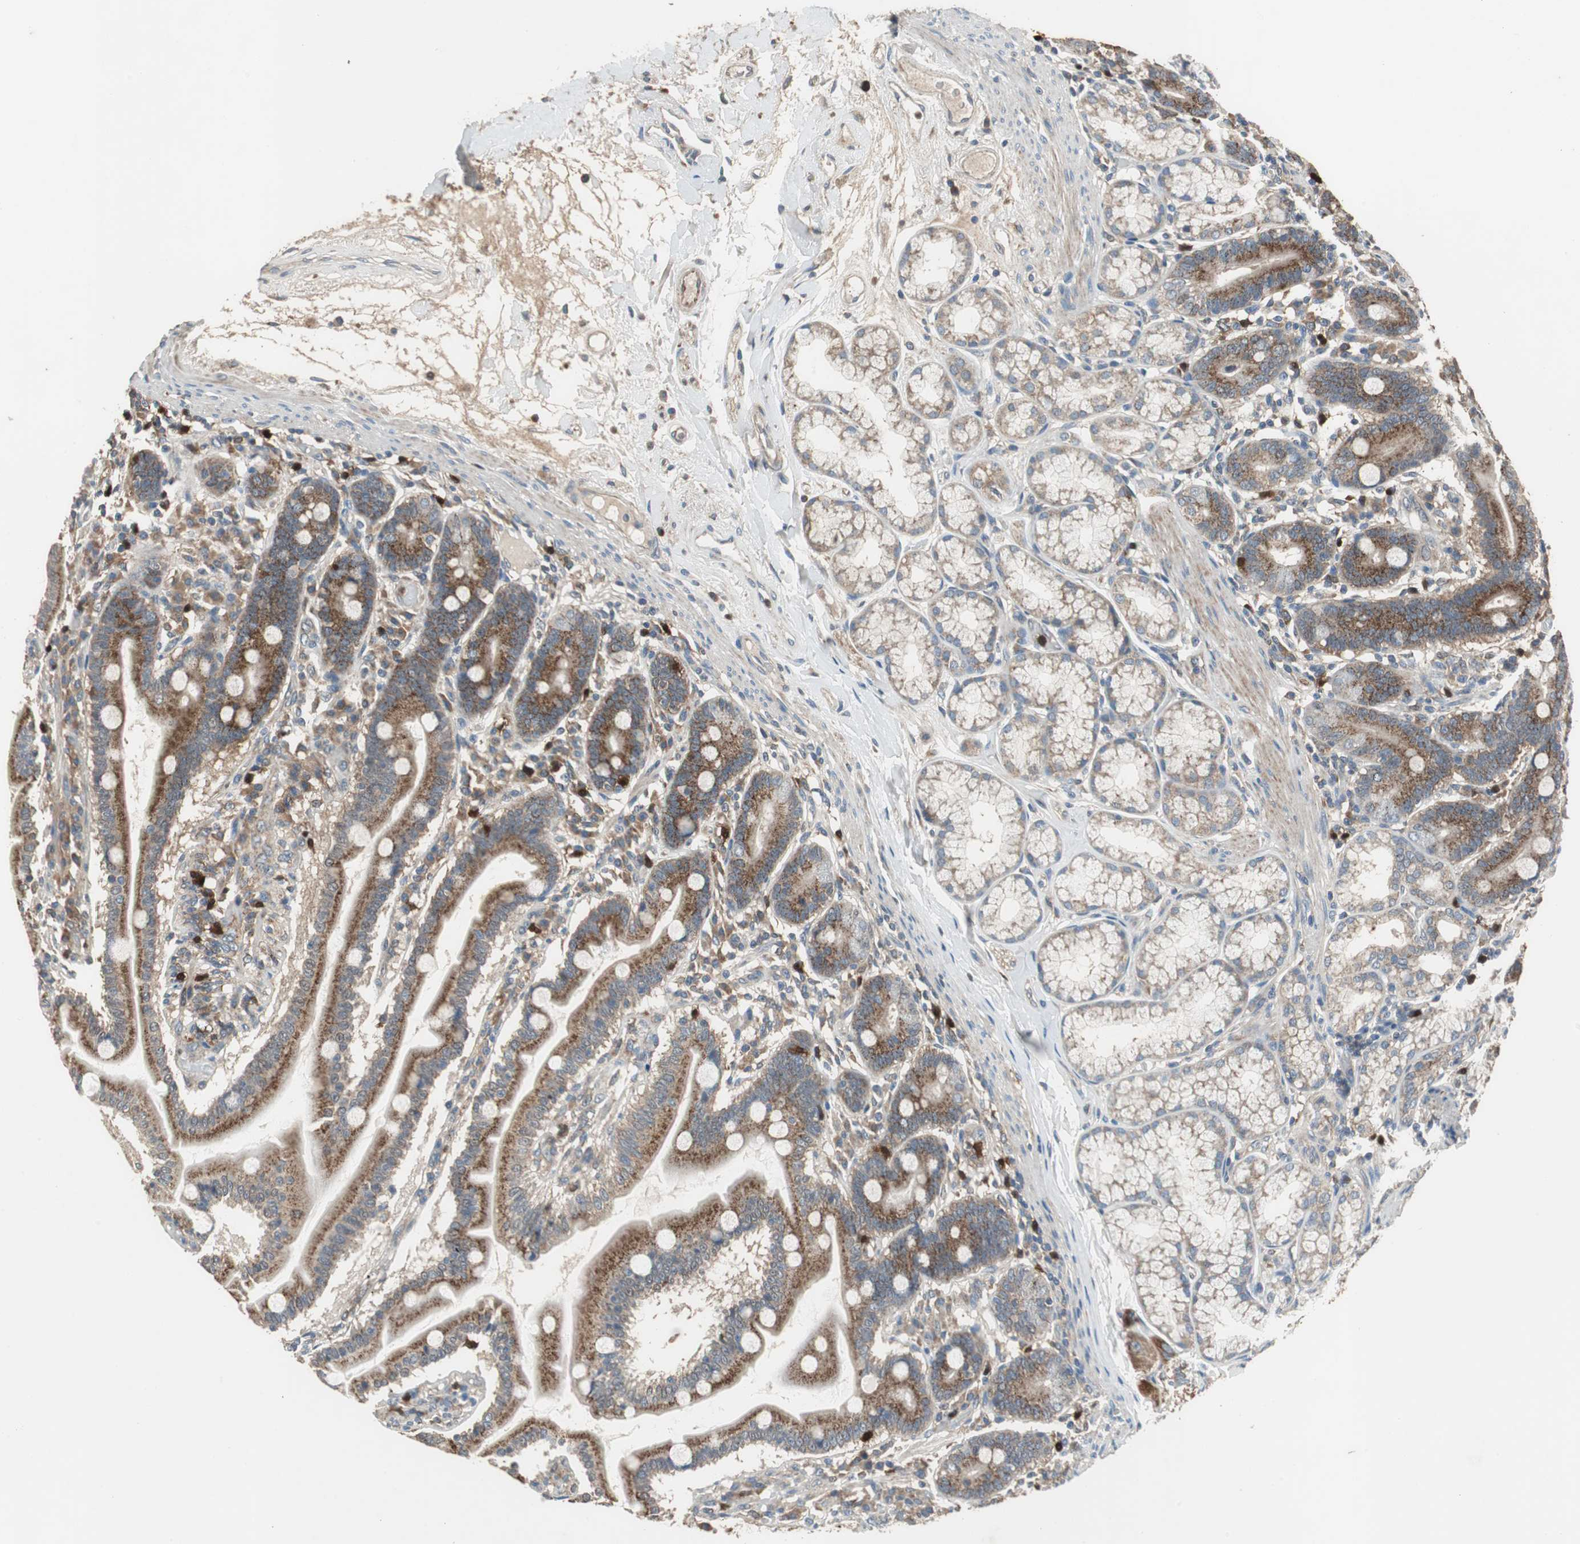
{"staining": {"intensity": "strong", "quantity": ">75%", "location": "cytoplasmic/membranous"}, "tissue": "duodenum", "cell_type": "Glandular cells", "image_type": "normal", "snomed": [{"axis": "morphology", "description": "Normal tissue, NOS"}, {"axis": "topography", "description": "Duodenum"}], "caption": "This image demonstrates IHC staining of normal human duodenum, with high strong cytoplasmic/membranous expression in approximately >75% of glandular cells.", "gene": "PI4KB", "patient": {"sex": "female", "age": 64}}